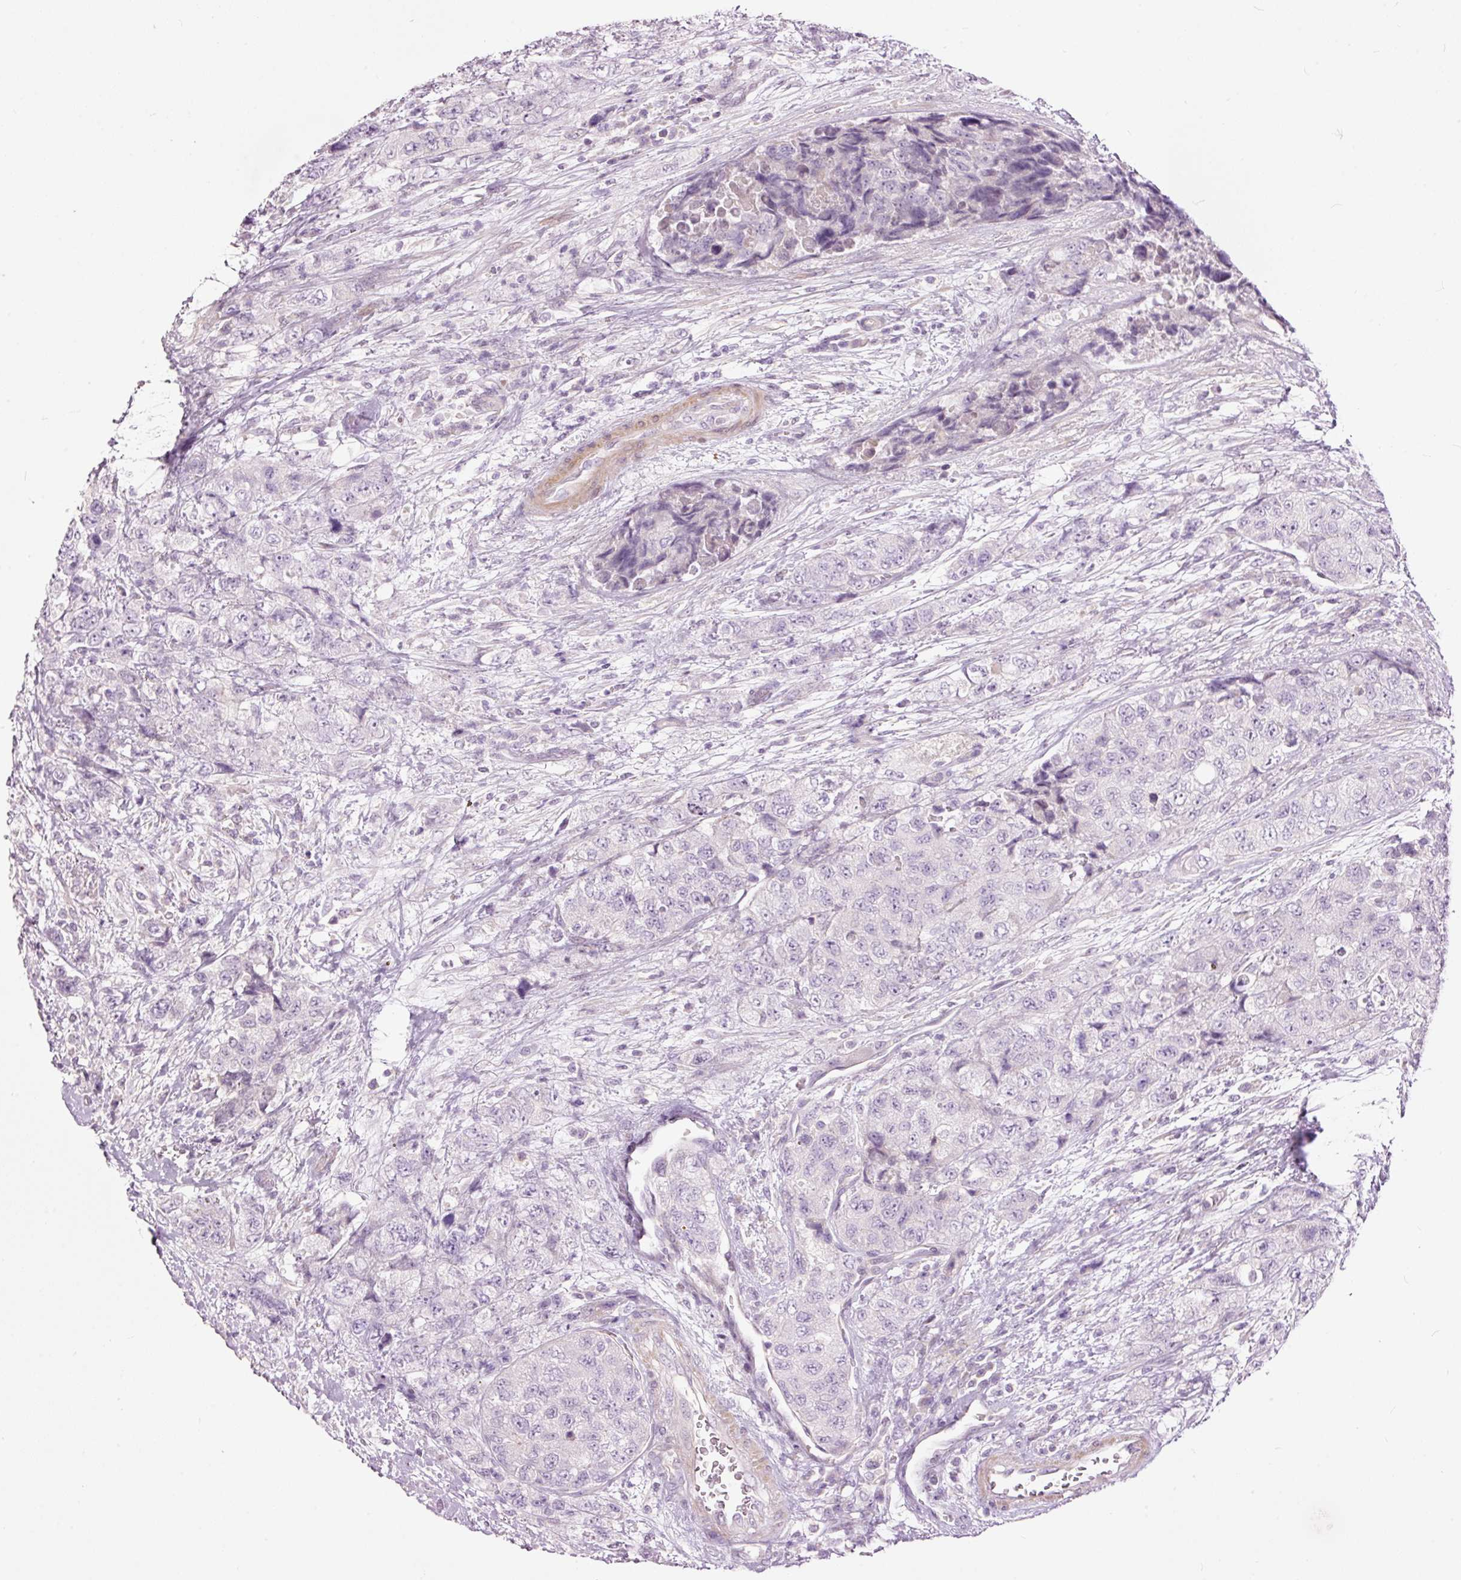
{"staining": {"intensity": "negative", "quantity": "none", "location": "none"}, "tissue": "urothelial cancer", "cell_type": "Tumor cells", "image_type": "cancer", "snomed": [{"axis": "morphology", "description": "Urothelial carcinoma, High grade"}, {"axis": "topography", "description": "Urinary bladder"}], "caption": "Human urothelial carcinoma (high-grade) stained for a protein using immunohistochemistry (IHC) displays no positivity in tumor cells.", "gene": "FCRL4", "patient": {"sex": "female", "age": 78}}